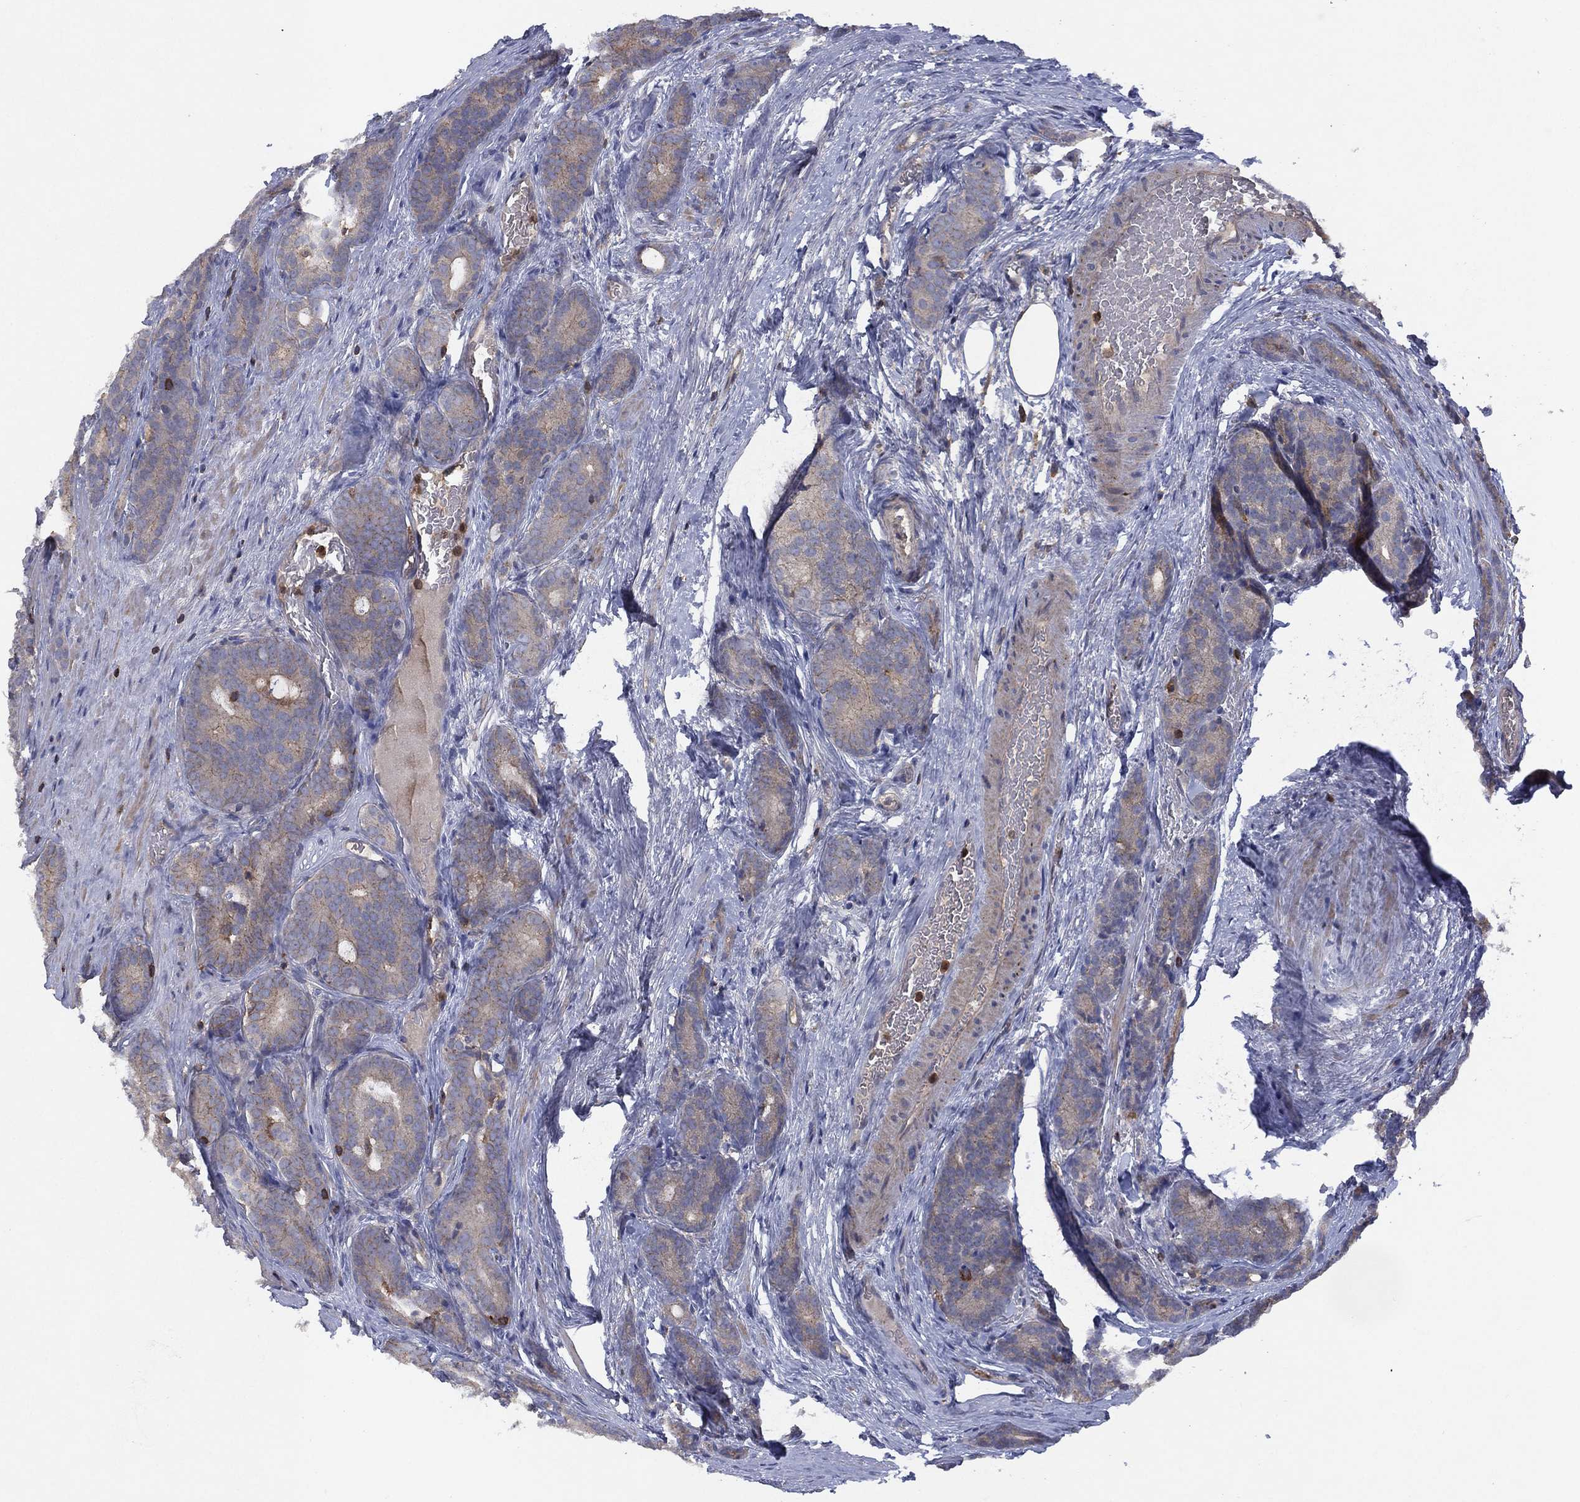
{"staining": {"intensity": "moderate", "quantity": "<25%", "location": "cytoplasmic/membranous"}, "tissue": "prostate cancer", "cell_type": "Tumor cells", "image_type": "cancer", "snomed": [{"axis": "morphology", "description": "Adenocarcinoma, NOS"}, {"axis": "topography", "description": "Prostate"}], "caption": "An immunohistochemistry (IHC) image of neoplastic tissue is shown. Protein staining in brown labels moderate cytoplasmic/membranous positivity in prostate cancer within tumor cells.", "gene": "DOCK8", "patient": {"sex": "male", "age": 71}}